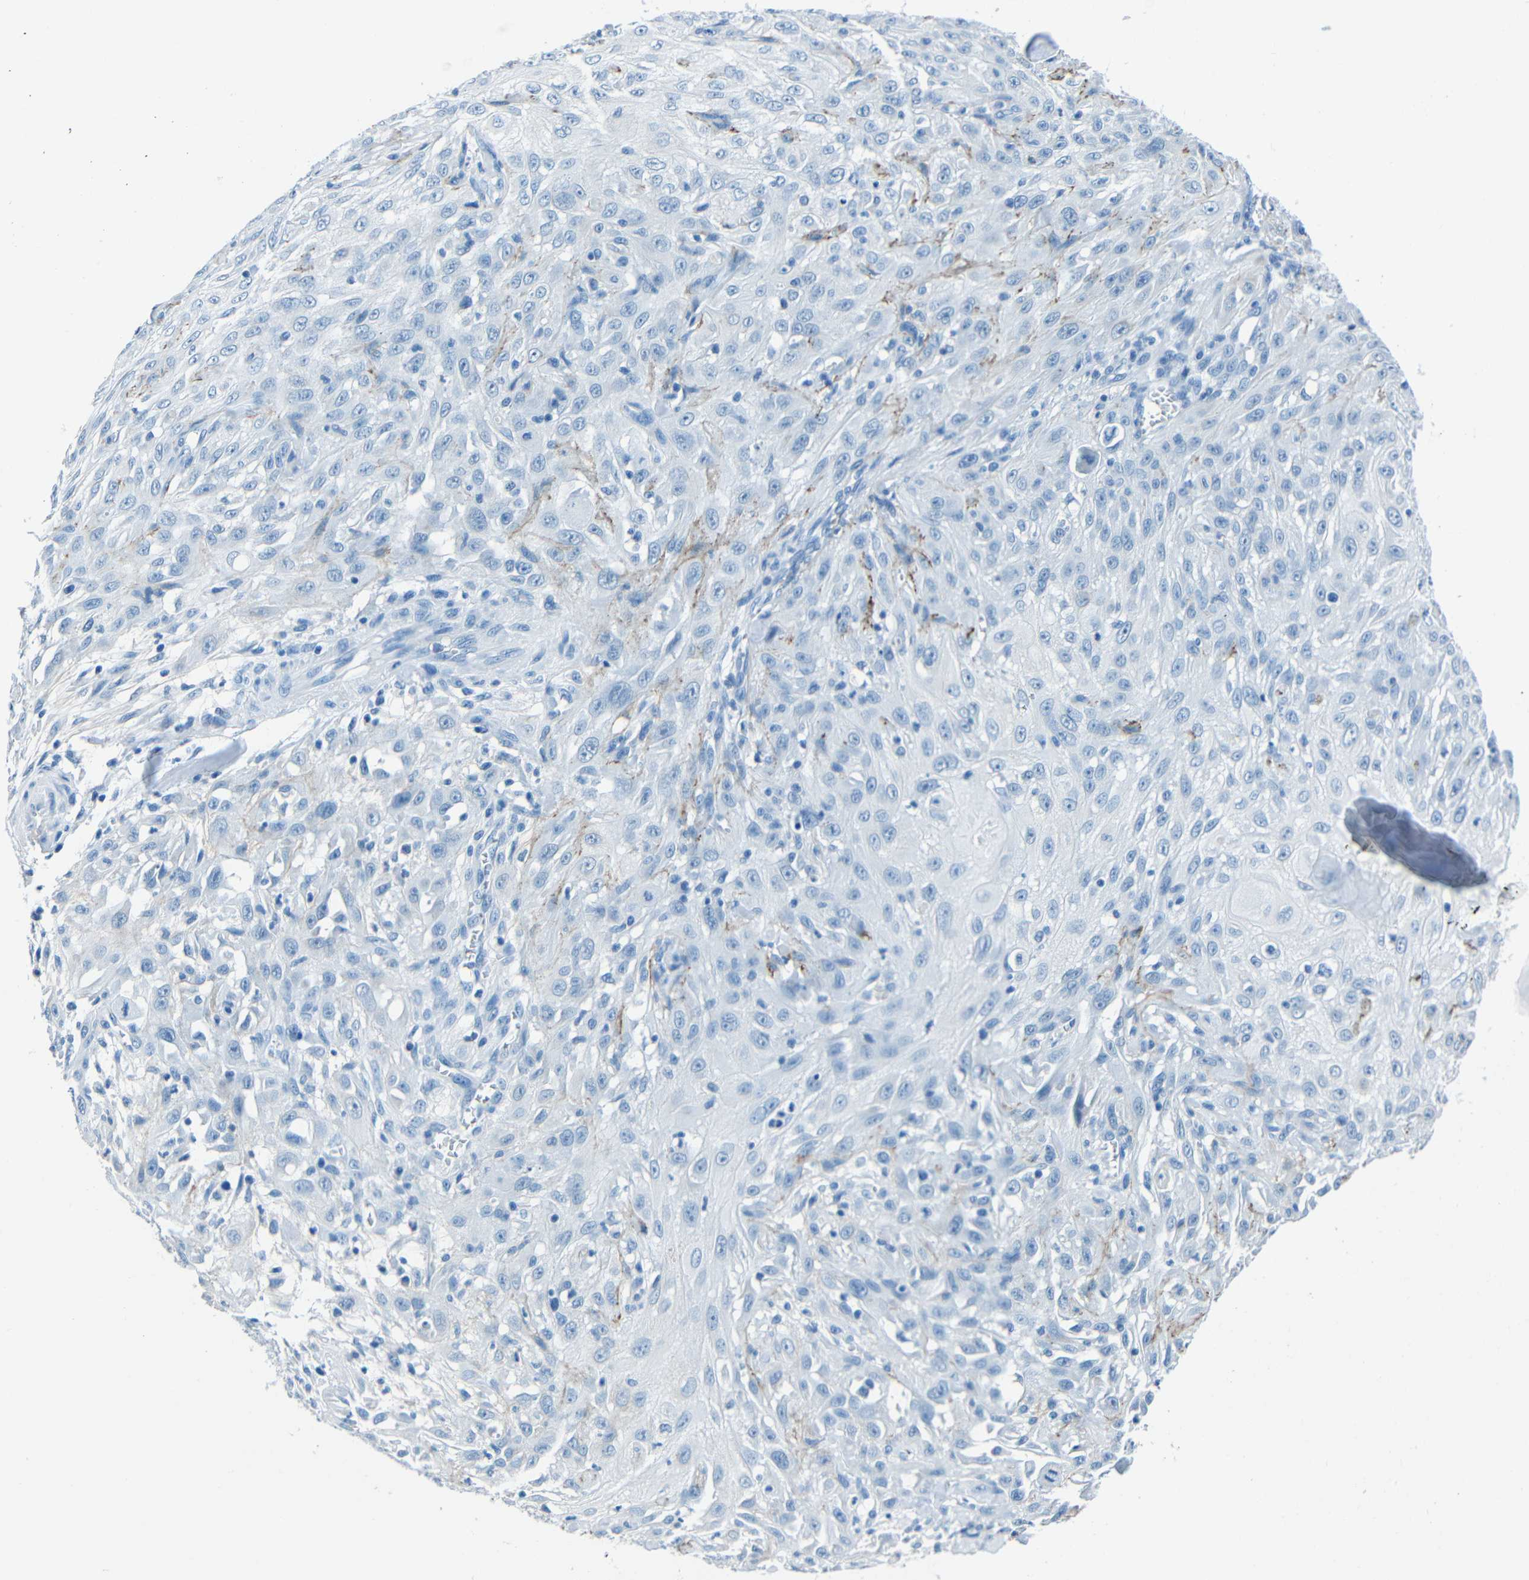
{"staining": {"intensity": "negative", "quantity": "none", "location": "none"}, "tissue": "skin cancer", "cell_type": "Tumor cells", "image_type": "cancer", "snomed": [{"axis": "morphology", "description": "Squamous cell carcinoma, NOS"}, {"axis": "topography", "description": "Skin"}], "caption": "The image exhibits no significant expression in tumor cells of skin cancer (squamous cell carcinoma).", "gene": "FBN2", "patient": {"sex": "male", "age": 75}}